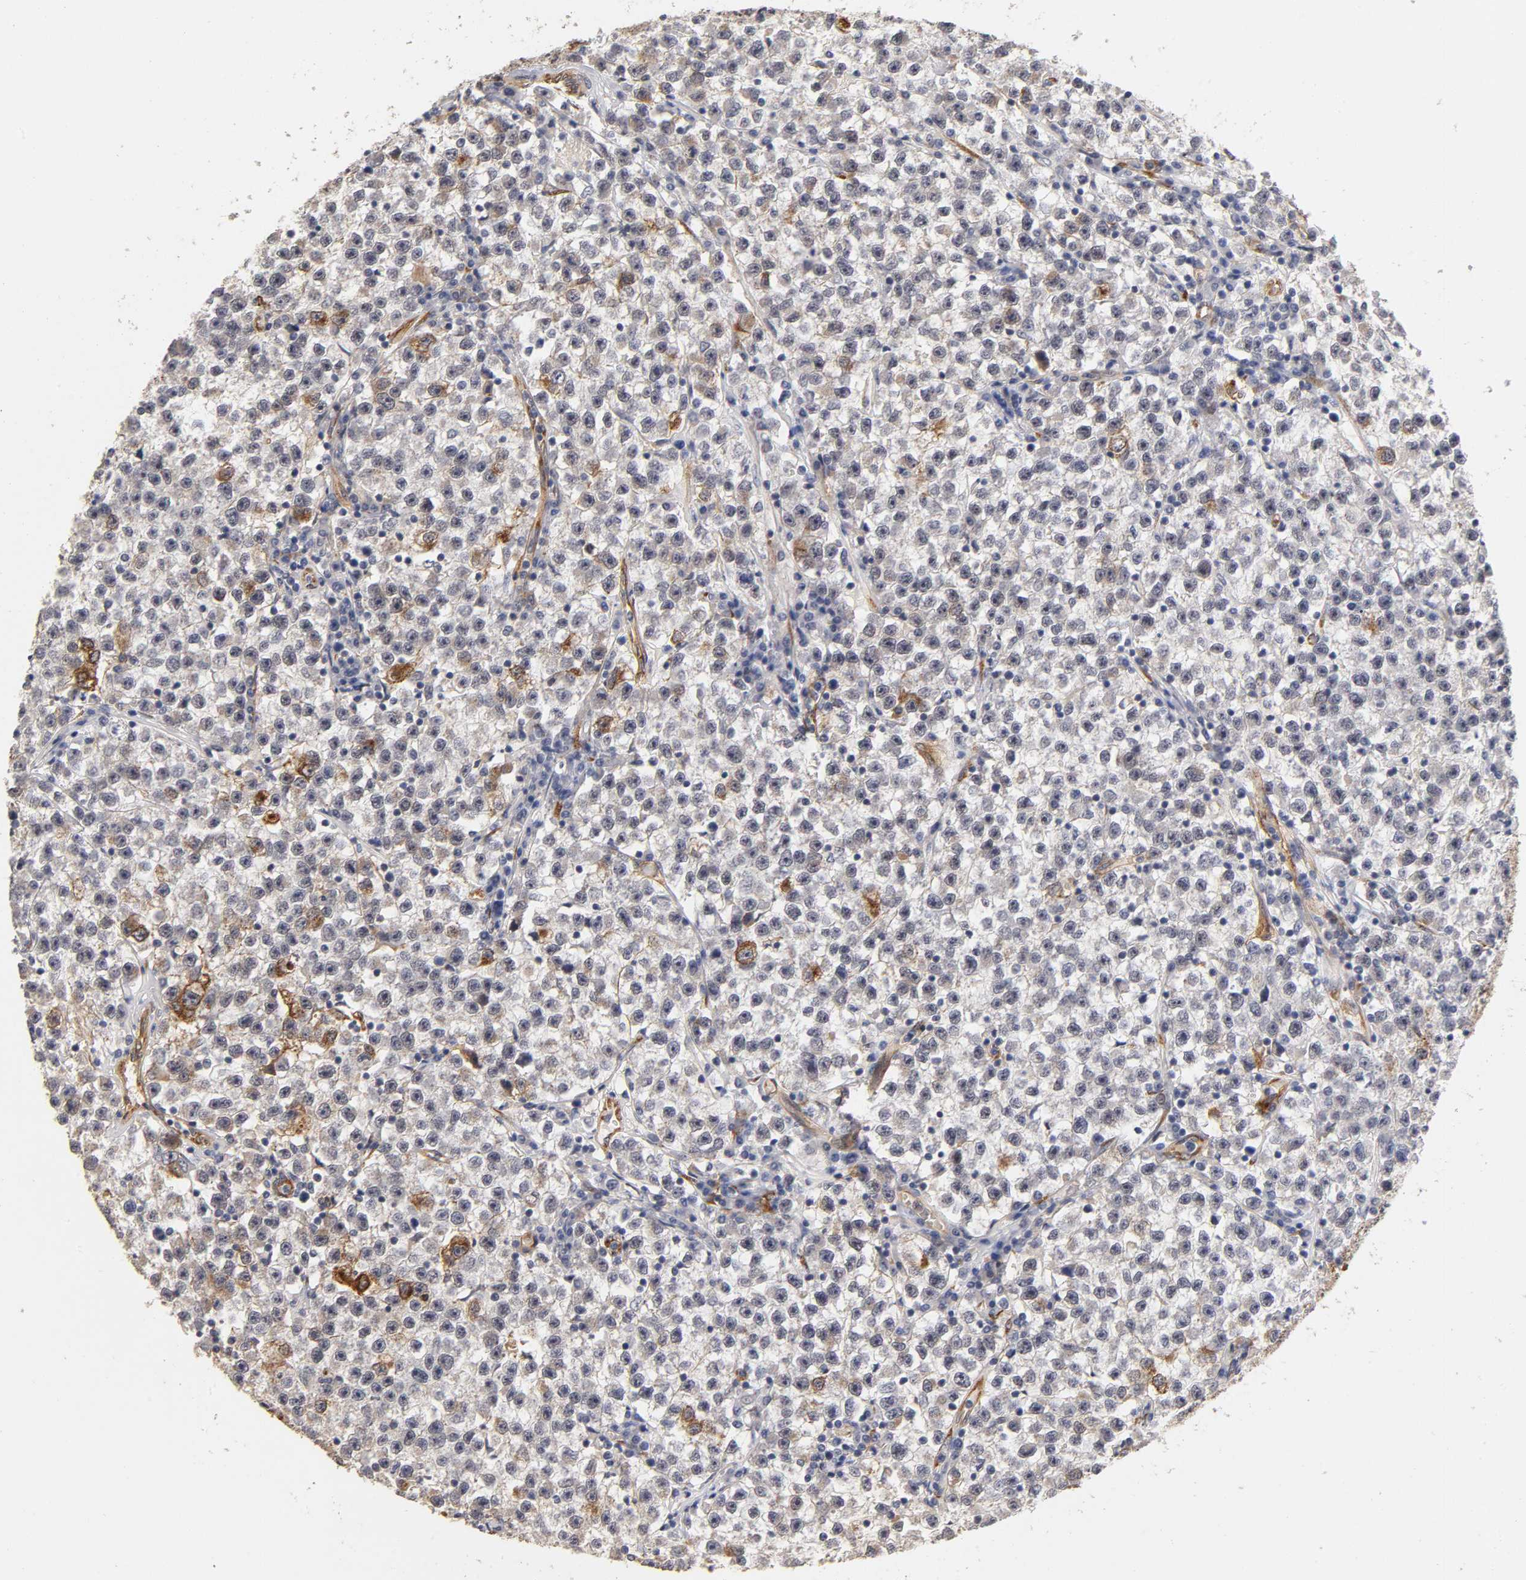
{"staining": {"intensity": "moderate", "quantity": "<25%", "location": "cytoplasmic/membranous"}, "tissue": "testis cancer", "cell_type": "Tumor cells", "image_type": "cancer", "snomed": [{"axis": "morphology", "description": "Seminoma, NOS"}, {"axis": "topography", "description": "Testis"}], "caption": "Immunohistochemical staining of testis cancer exhibits low levels of moderate cytoplasmic/membranous staining in approximately <25% of tumor cells.", "gene": "LAMB1", "patient": {"sex": "male", "age": 22}}